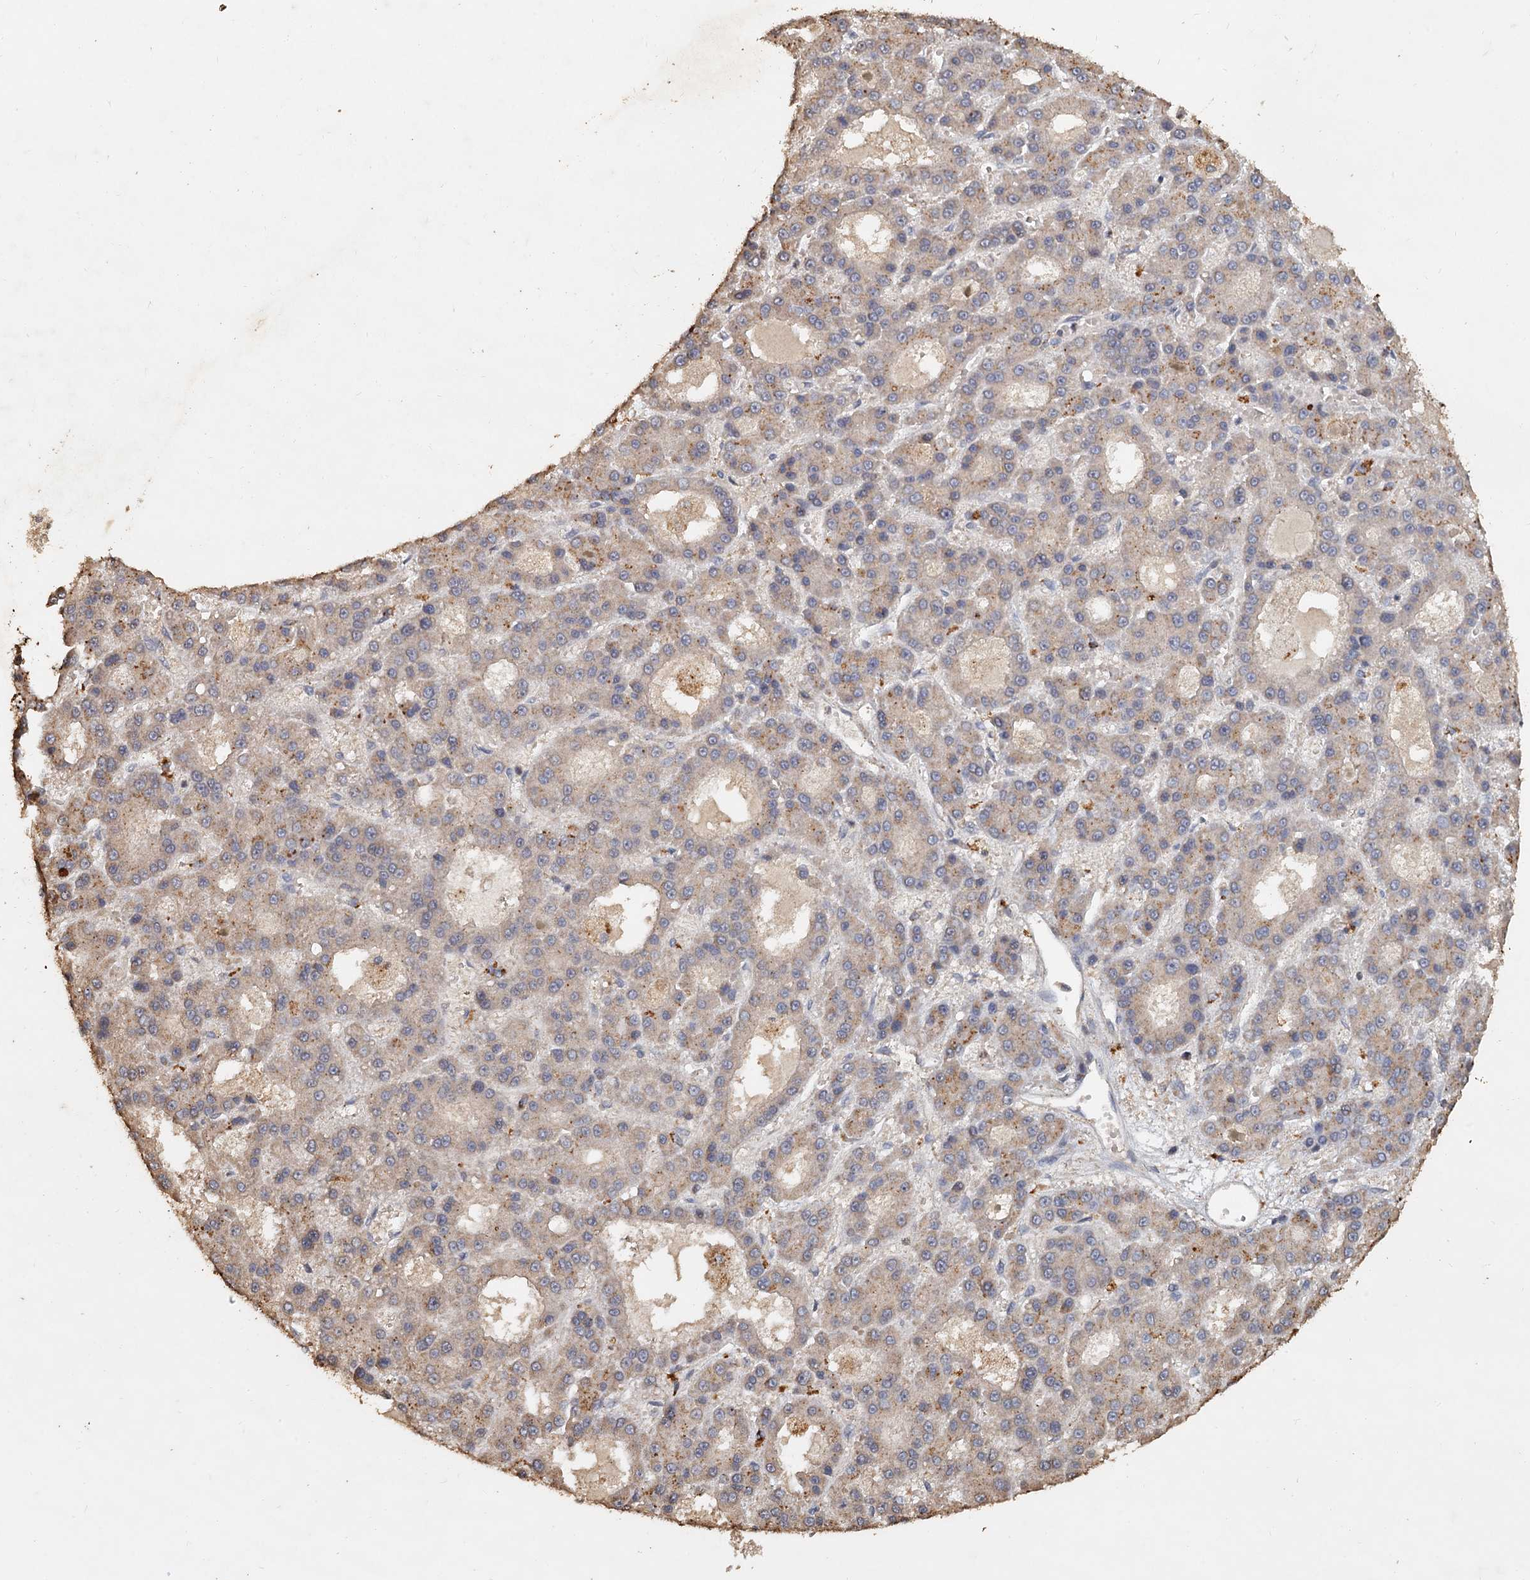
{"staining": {"intensity": "weak", "quantity": "25%-75%", "location": "cytoplasmic/membranous"}, "tissue": "liver cancer", "cell_type": "Tumor cells", "image_type": "cancer", "snomed": [{"axis": "morphology", "description": "Carcinoma, Hepatocellular, NOS"}, {"axis": "topography", "description": "Liver"}], "caption": "Protein staining by IHC shows weak cytoplasmic/membranous expression in approximately 25%-75% of tumor cells in liver cancer (hepatocellular carcinoma). (DAB IHC with brightfield microscopy, high magnification).", "gene": "CCDC61", "patient": {"sex": "male", "age": 70}}